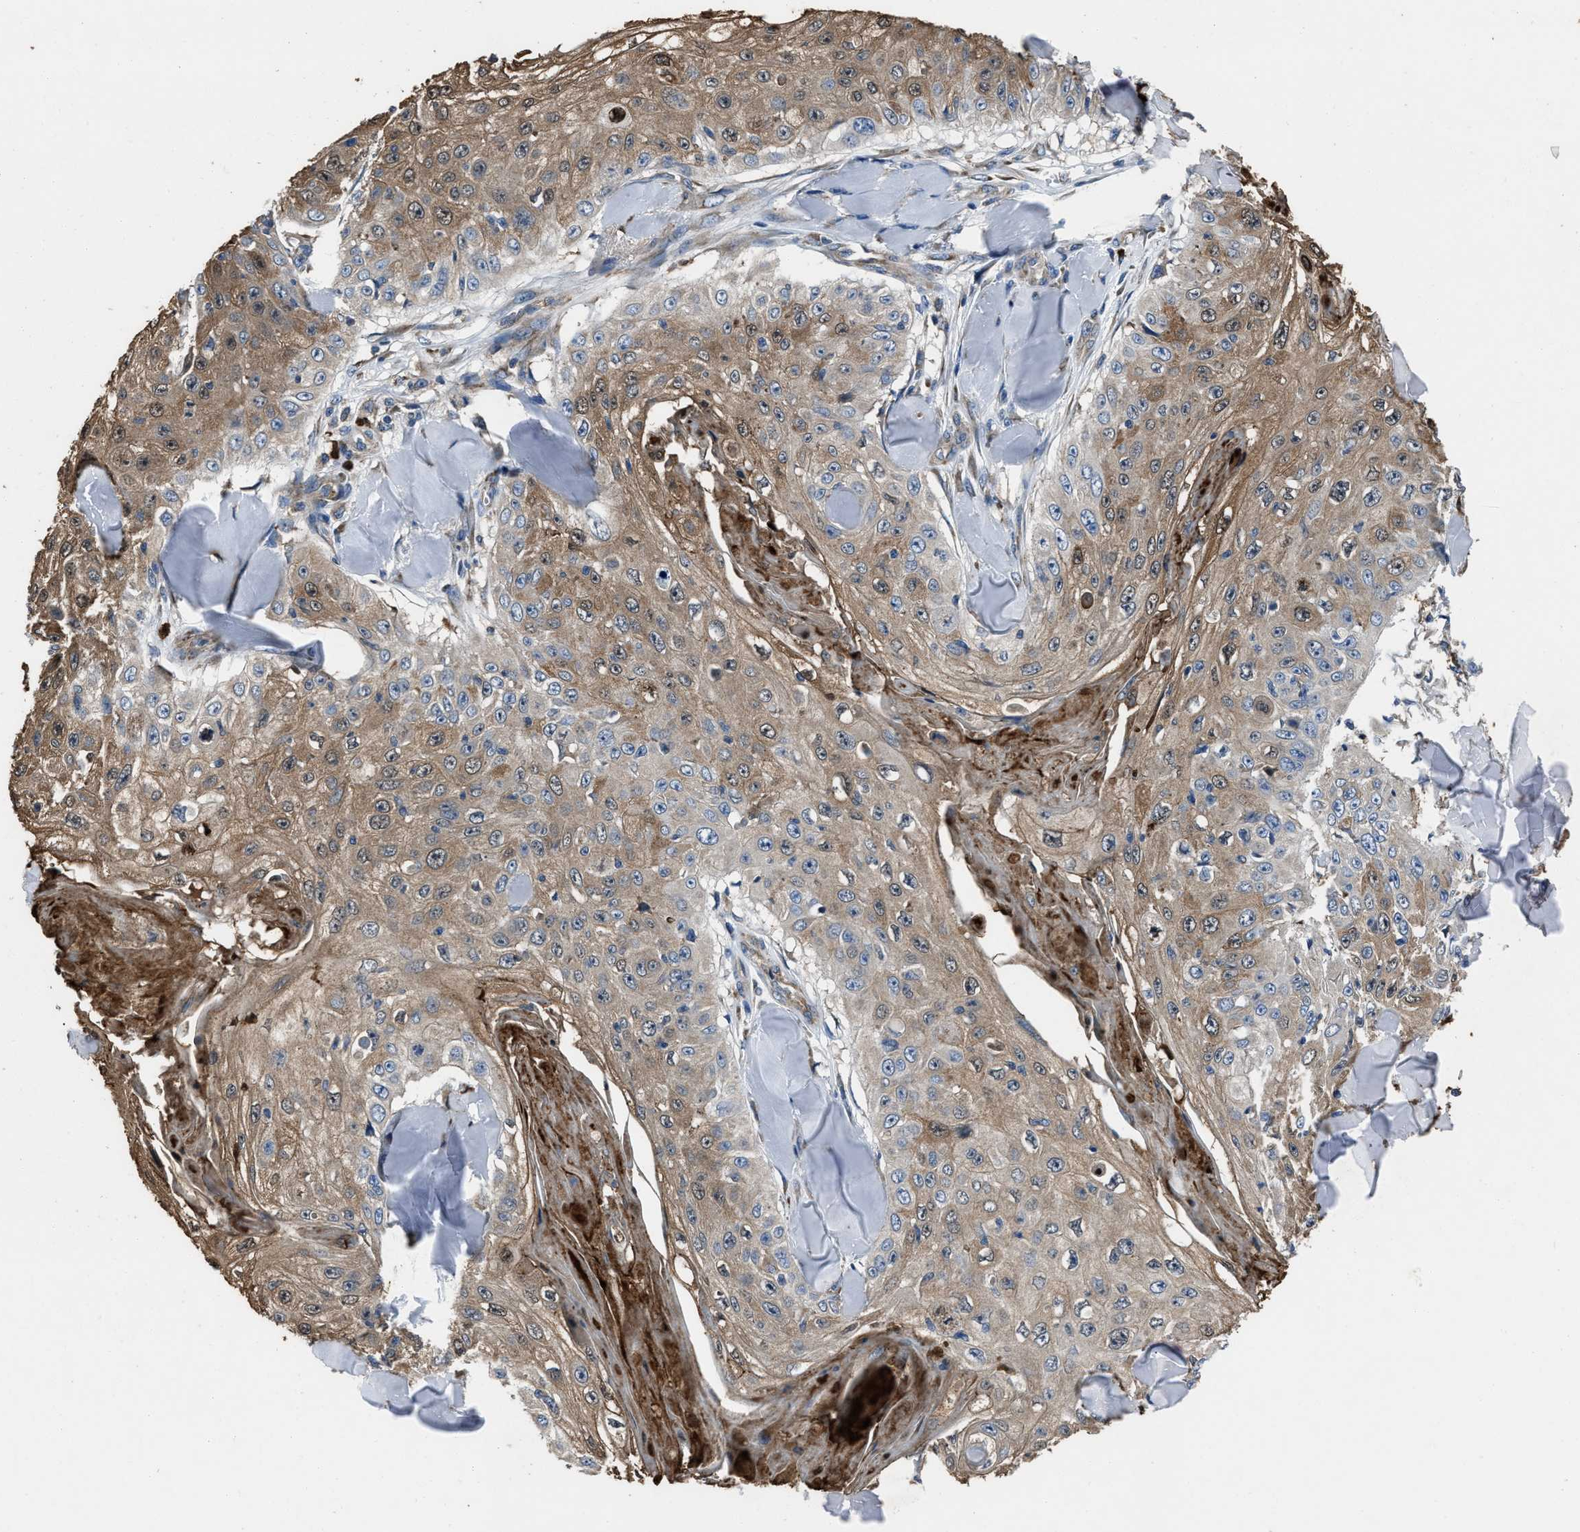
{"staining": {"intensity": "moderate", "quantity": ">75%", "location": "cytoplasmic/membranous"}, "tissue": "skin cancer", "cell_type": "Tumor cells", "image_type": "cancer", "snomed": [{"axis": "morphology", "description": "Squamous cell carcinoma, NOS"}, {"axis": "topography", "description": "Skin"}], "caption": "The image displays a brown stain indicating the presence of a protein in the cytoplasmic/membranous of tumor cells in skin squamous cell carcinoma.", "gene": "ANGPT1", "patient": {"sex": "male", "age": 86}}